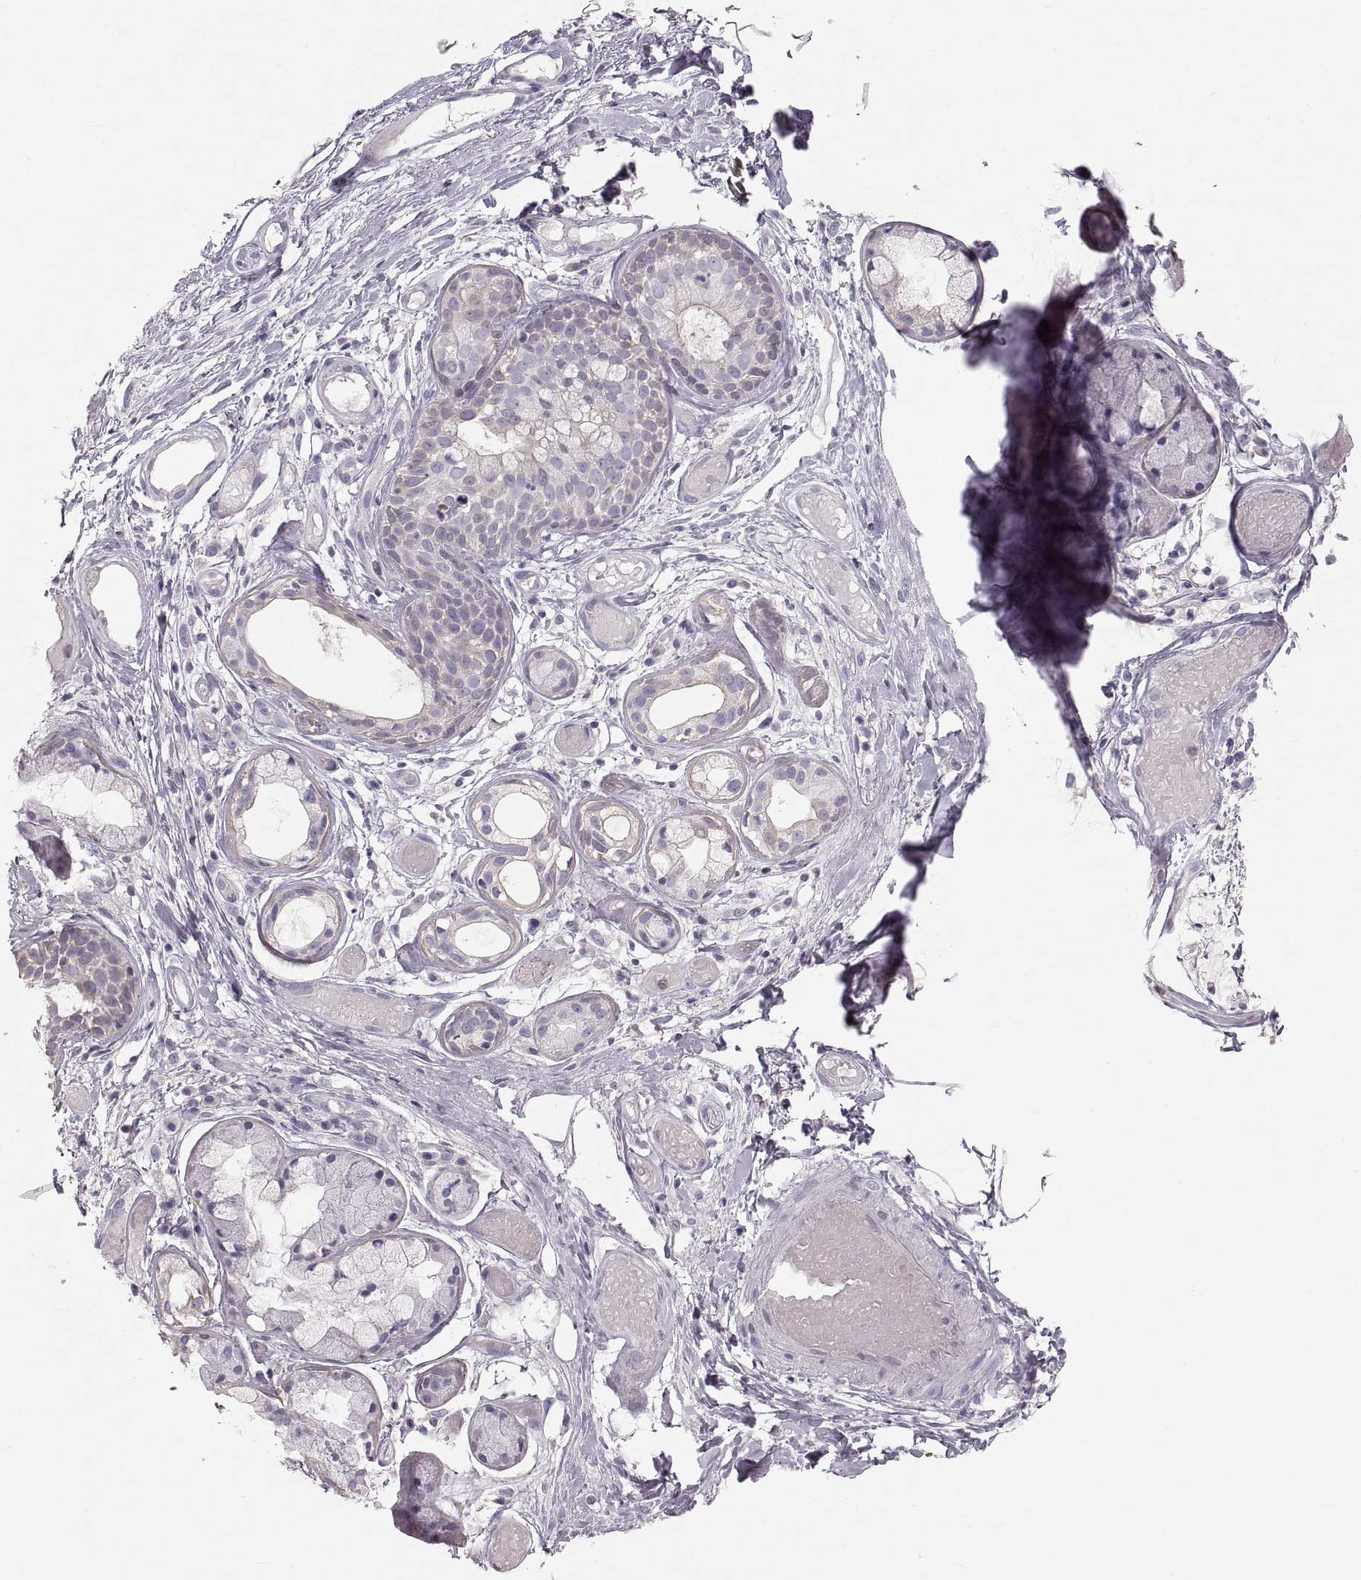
{"staining": {"intensity": "negative", "quantity": "none", "location": "none"}, "tissue": "adipose tissue", "cell_type": "Adipocytes", "image_type": "normal", "snomed": [{"axis": "morphology", "description": "Normal tissue, NOS"}, {"axis": "topography", "description": "Cartilage tissue"}], "caption": "The image reveals no staining of adipocytes in unremarkable adipose tissue. (DAB (3,3'-diaminobenzidine) immunohistochemistry (IHC) with hematoxylin counter stain).", "gene": "RUNDC3A", "patient": {"sex": "male", "age": 62}}